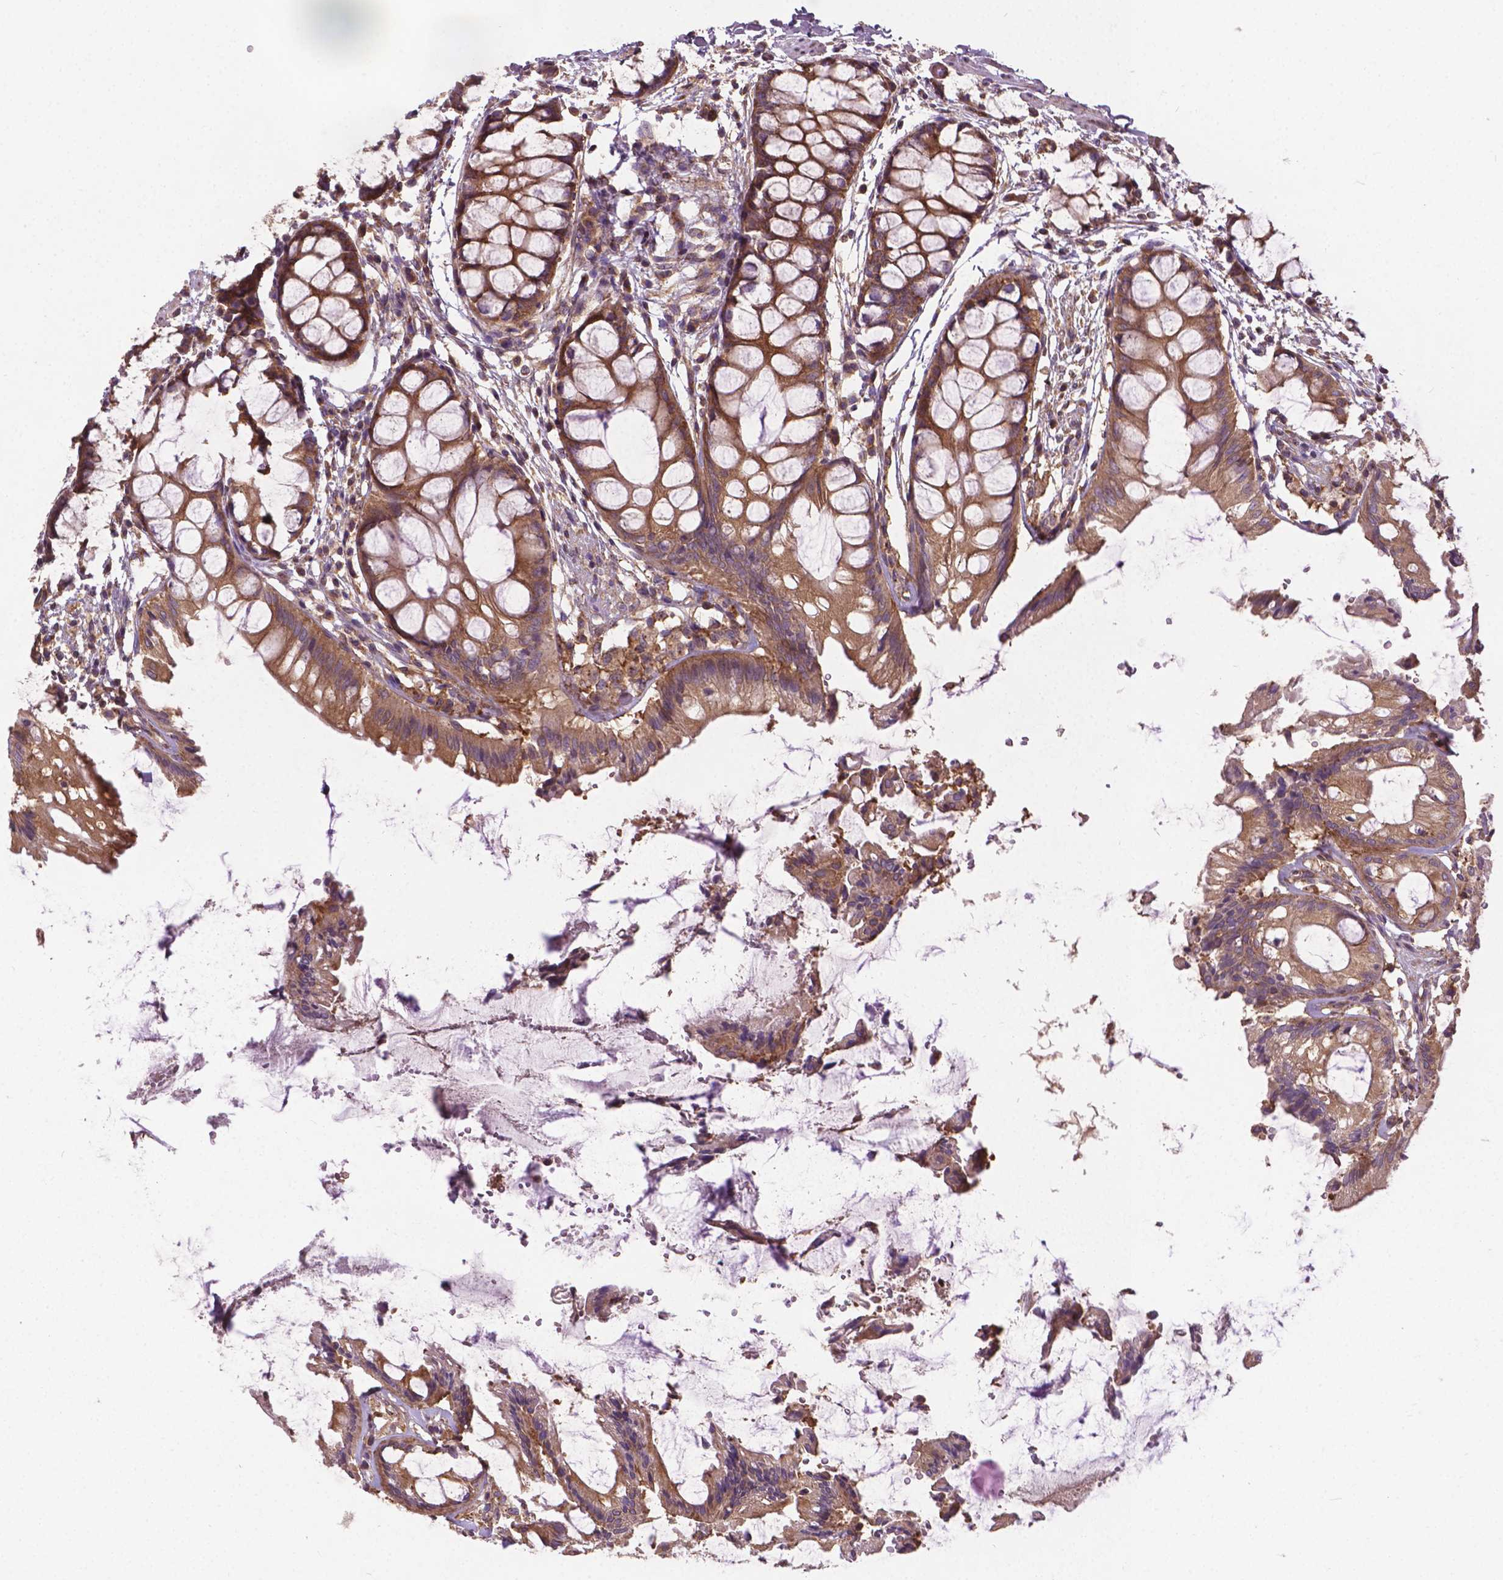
{"staining": {"intensity": "moderate", "quantity": ">75%", "location": "cytoplasmic/membranous"}, "tissue": "rectum", "cell_type": "Glandular cells", "image_type": "normal", "snomed": [{"axis": "morphology", "description": "Normal tissue, NOS"}, {"axis": "topography", "description": "Rectum"}], "caption": "A brown stain labels moderate cytoplasmic/membranous positivity of a protein in glandular cells of unremarkable rectum.", "gene": "MZT1", "patient": {"sex": "female", "age": 62}}